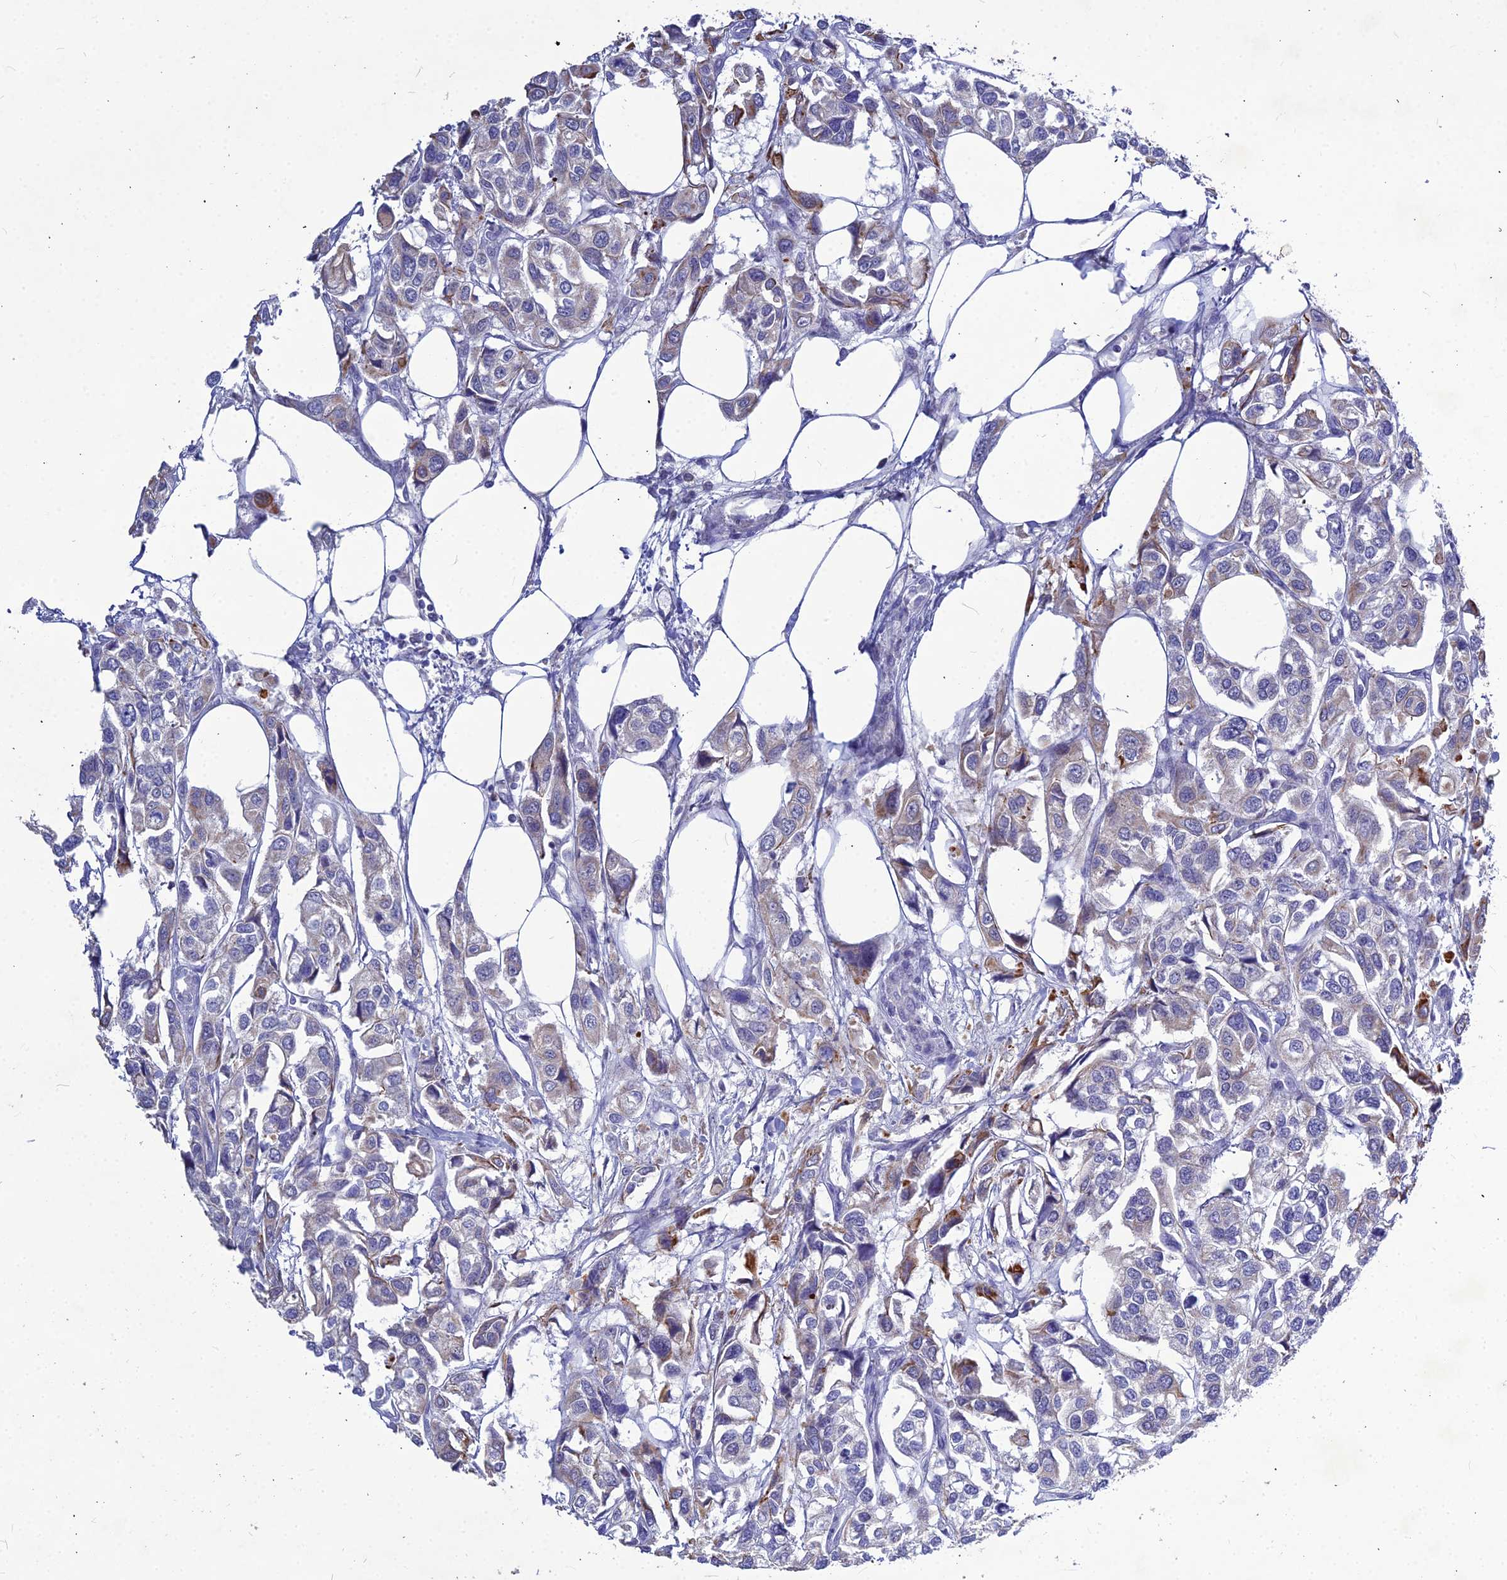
{"staining": {"intensity": "moderate", "quantity": "<25%", "location": "cytoplasmic/membranous"}, "tissue": "urothelial cancer", "cell_type": "Tumor cells", "image_type": "cancer", "snomed": [{"axis": "morphology", "description": "Urothelial carcinoma, High grade"}, {"axis": "topography", "description": "Urinary bladder"}], "caption": "Protein staining reveals moderate cytoplasmic/membranous expression in approximately <25% of tumor cells in urothelial cancer.", "gene": "DMRTA1", "patient": {"sex": "male", "age": 67}}